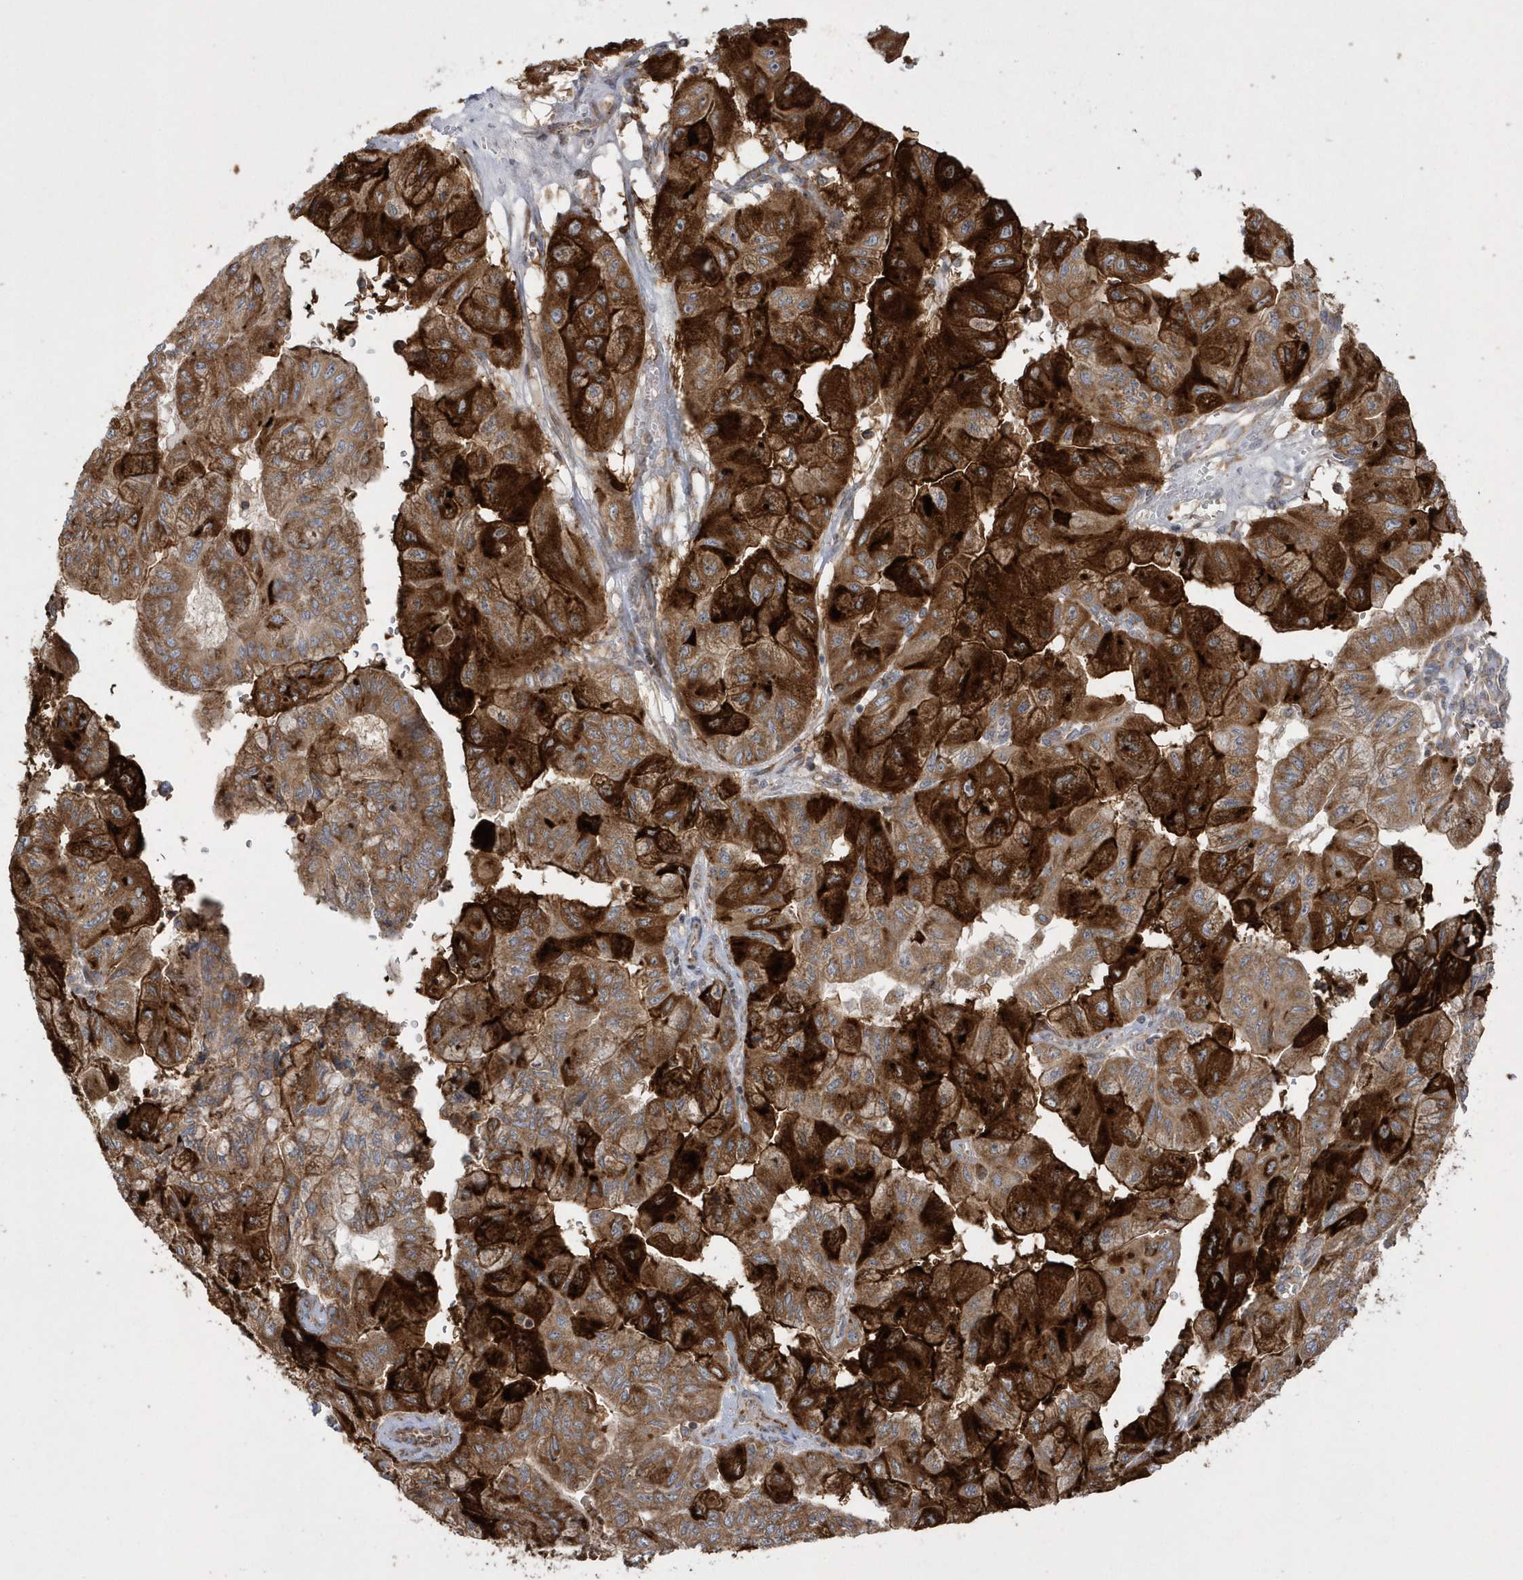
{"staining": {"intensity": "strong", "quantity": ">75%", "location": "cytoplasmic/membranous"}, "tissue": "pancreatic cancer", "cell_type": "Tumor cells", "image_type": "cancer", "snomed": [{"axis": "morphology", "description": "Adenocarcinoma, NOS"}, {"axis": "topography", "description": "Pancreas"}], "caption": "Immunohistochemical staining of adenocarcinoma (pancreatic) displays strong cytoplasmic/membranous protein positivity in approximately >75% of tumor cells.", "gene": "SH3BP2", "patient": {"sex": "male", "age": 51}}